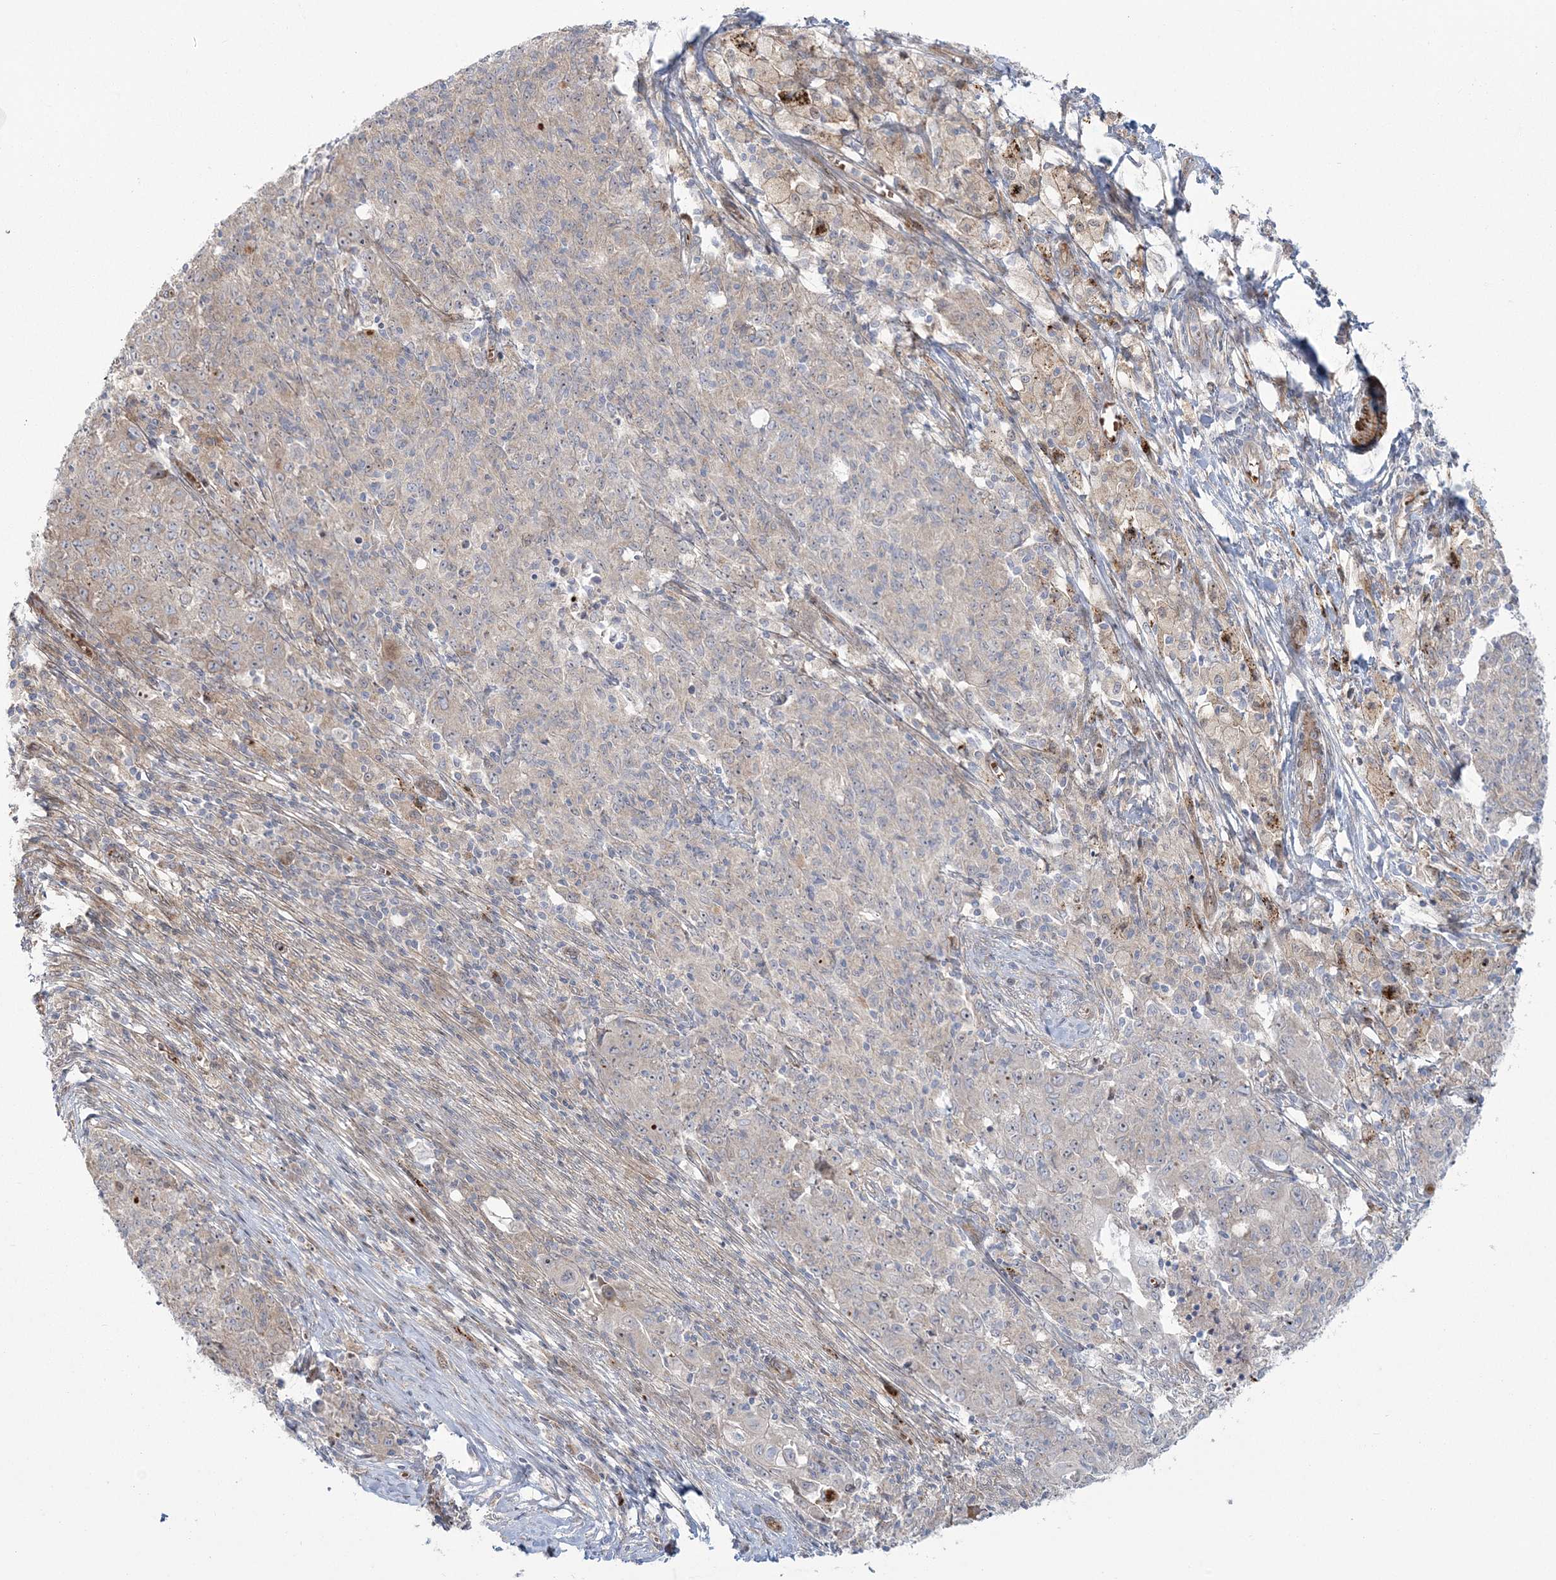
{"staining": {"intensity": "weak", "quantity": "25%-75%", "location": "cytoplasmic/membranous"}, "tissue": "ovarian cancer", "cell_type": "Tumor cells", "image_type": "cancer", "snomed": [{"axis": "morphology", "description": "Carcinoma, endometroid"}, {"axis": "topography", "description": "Ovary"}], "caption": "Immunohistochemistry (IHC) (DAB (3,3'-diaminobenzidine)) staining of human ovarian cancer (endometroid carcinoma) exhibits weak cytoplasmic/membranous protein staining in about 25%-75% of tumor cells.", "gene": "NUDT9", "patient": {"sex": "female", "age": 42}}